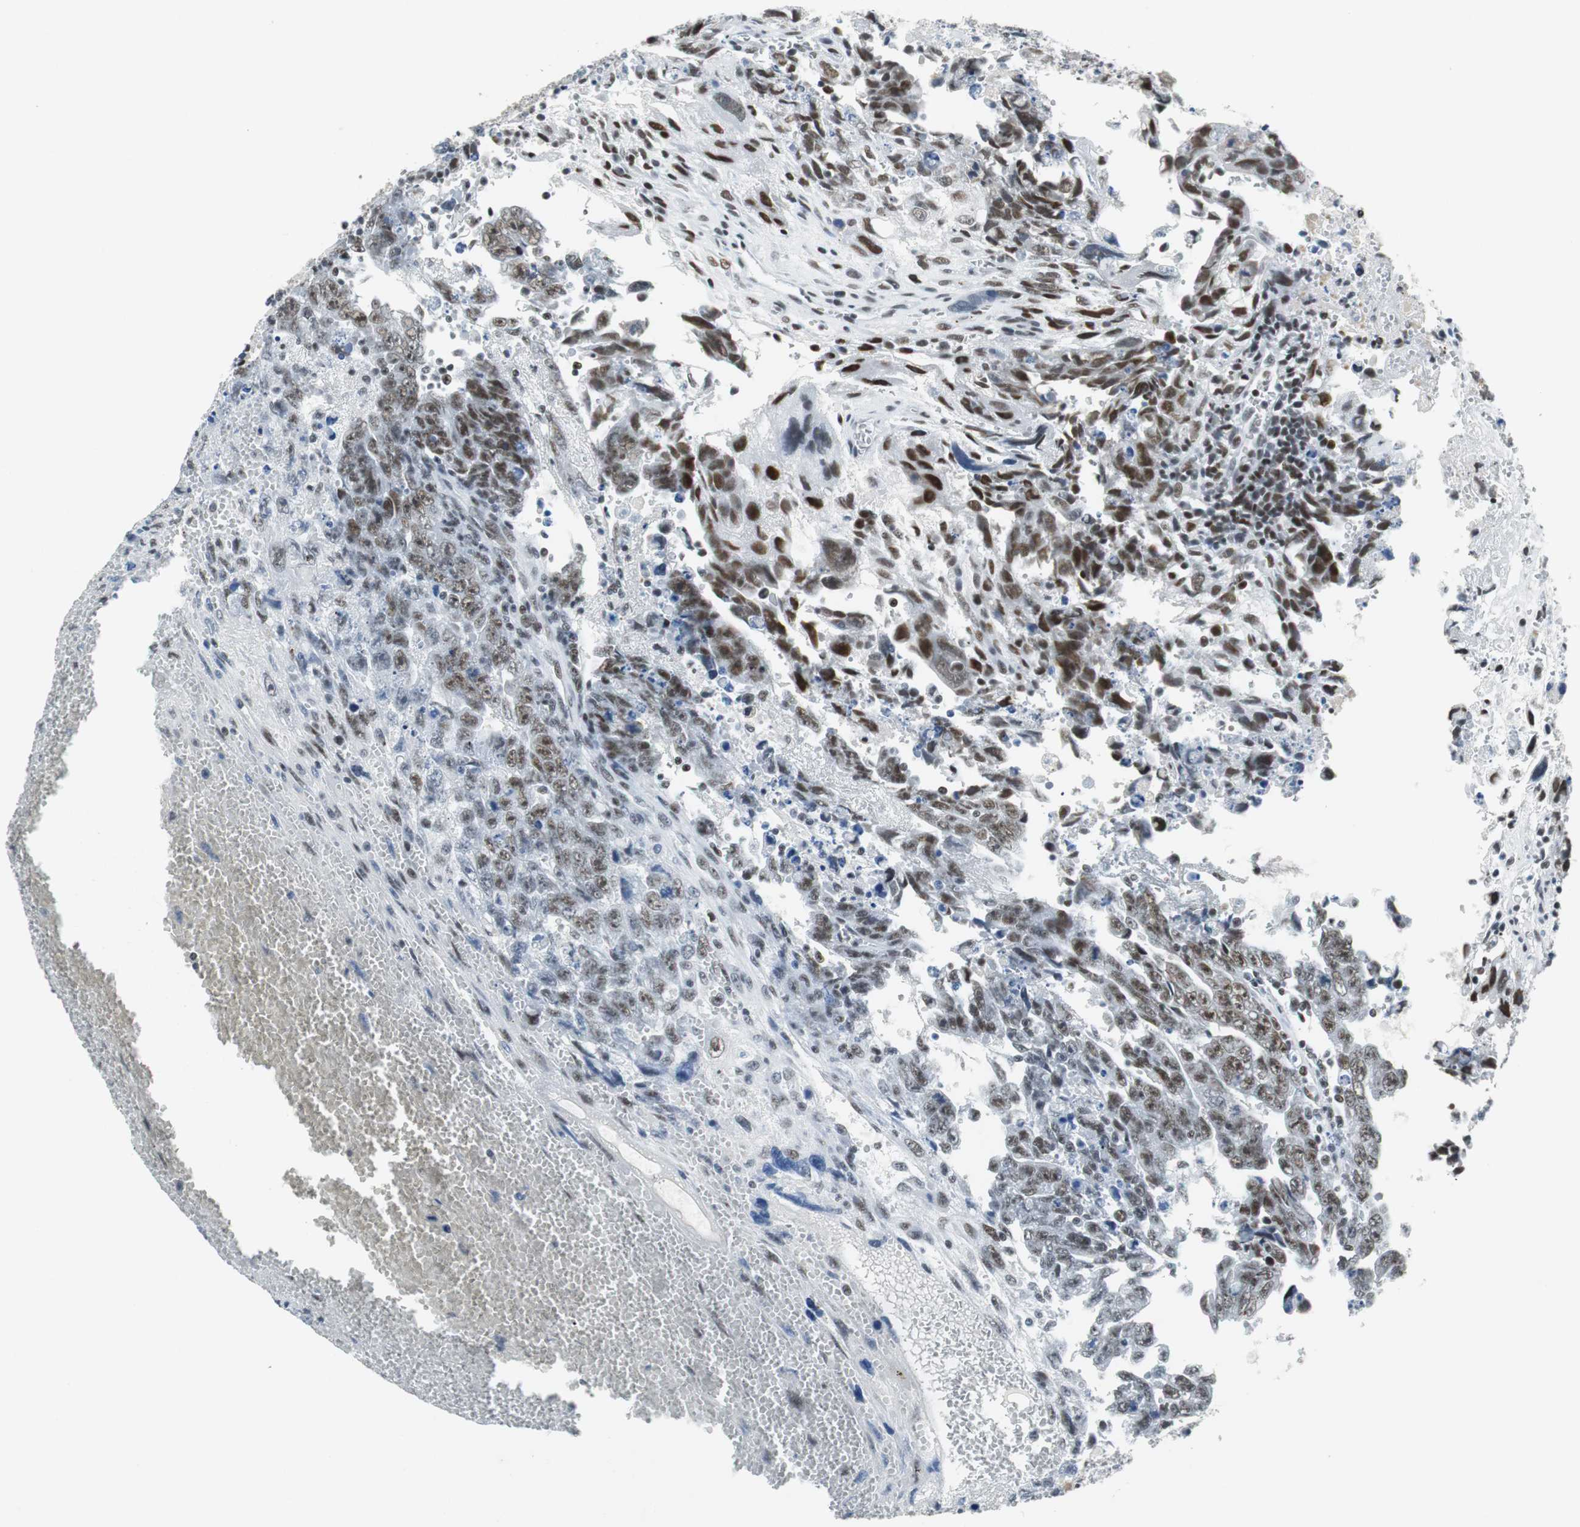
{"staining": {"intensity": "weak", "quantity": "25%-75%", "location": "nuclear"}, "tissue": "testis cancer", "cell_type": "Tumor cells", "image_type": "cancer", "snomed": [{"axis": "morphology", "description": "Carcinoma, Embryonal, NOS"}, {"axis": "topography", "description": "Testis"}], "caption": "A brown stain highlights weak nuclear positivity of a protein in human testis cancer (embryonal carcinoma) tumor cells.", "gene": "HDAC3", "patient": {"sex": "male", "age": 28}}